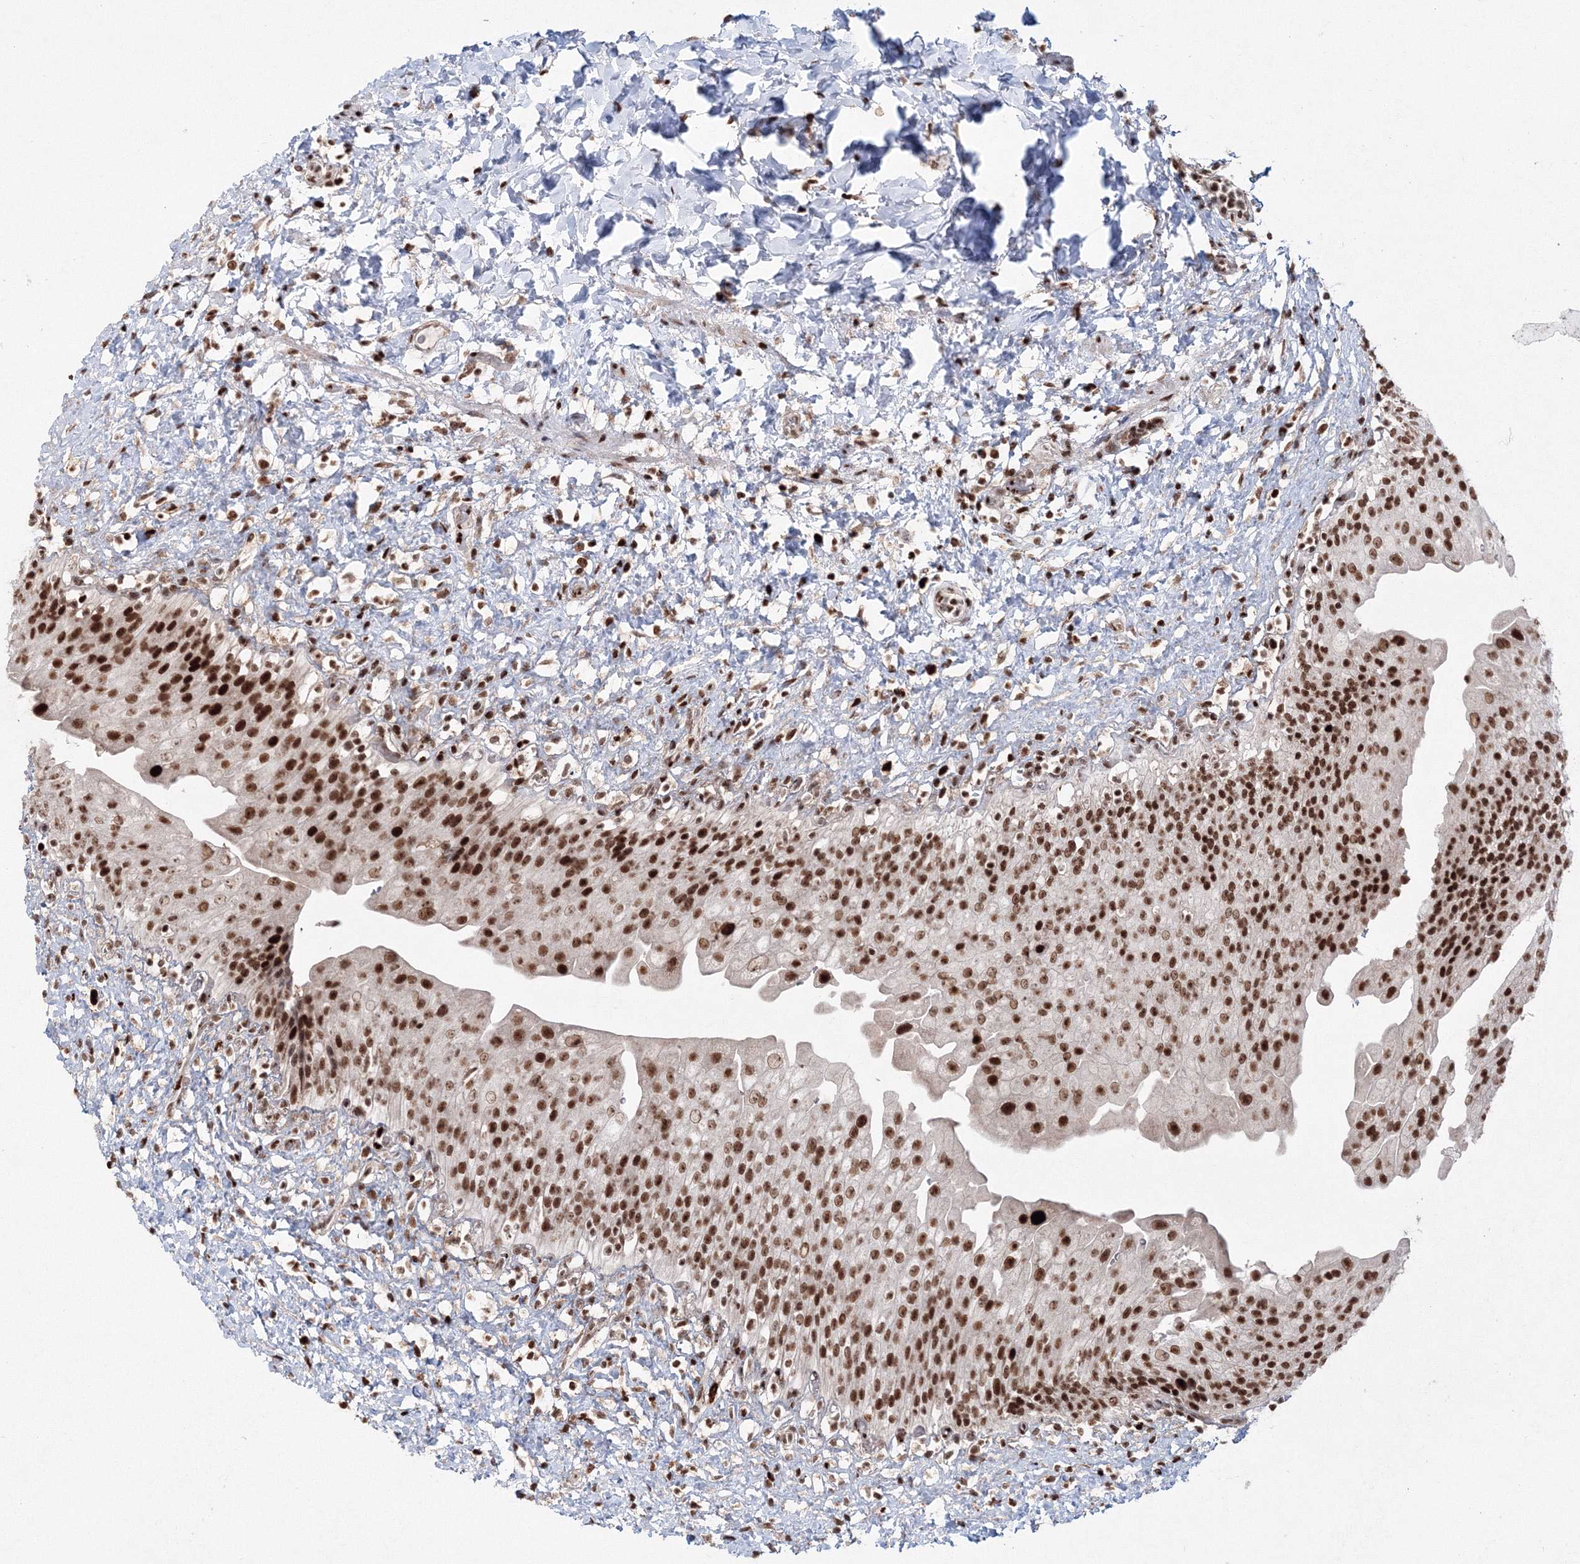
{"staining": {"intensity": "strong", "quantity": ">75%", "location": "nuclear"}, "tissue": "urinary bladder", "cell_type": "Urothelial cells", "image_type": "normal", "snomed": [{"axis": "morphology", "description": "Normal tissue, NOS"}, {"axis": "topography", "description": "Urinary bladder"}], "caption": "Urinary bladder stained with immunohistochemistry demonstrates strong nuclear staining in about >75% of urothelial cells. Nuclei are stained in blue.", "gene": "LIG1", "patient": {"sex": "female", "age": 27}}